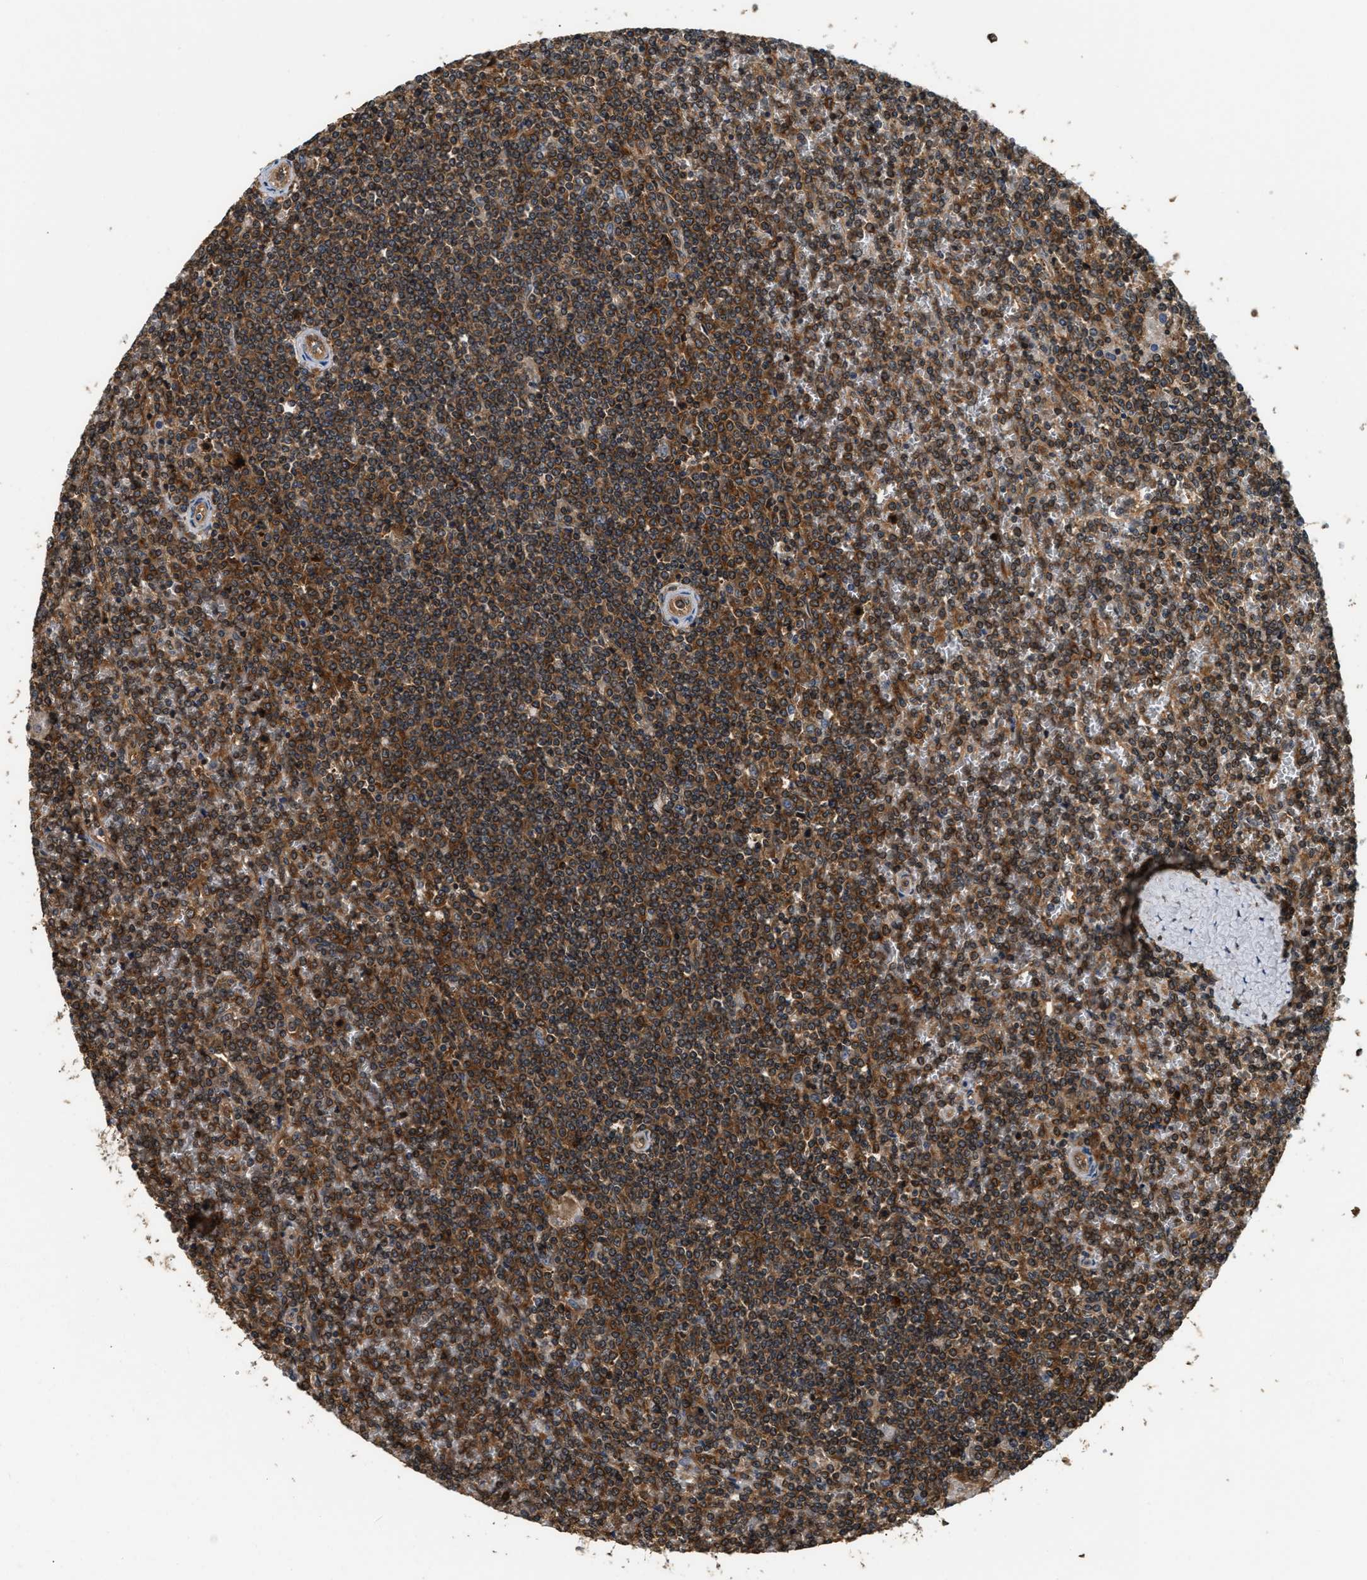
{"staining": {"intensity": "strong", "quantity": ">75%", "location": "cytoplasmic/membranous"}, "tissue": "lymphoma", "cell_type": "Tumor cells", "image_type": "cancer", "snomed": [{"axis": "morphology", "description": "Malignant lymphoma, non-Hodgkin's type, Low grade"}, {"axis": "topography", "description": "Spleen"}], "caption": "IHC of low-grade malignant lymphoma, non-Hodgkin's type demonstrates high levels of strong cytoplasmic/membranous positivity in about >75% of tumor cells.", "gene": "DNAJC2", "patient": {"sex": "female", "age": 19}}